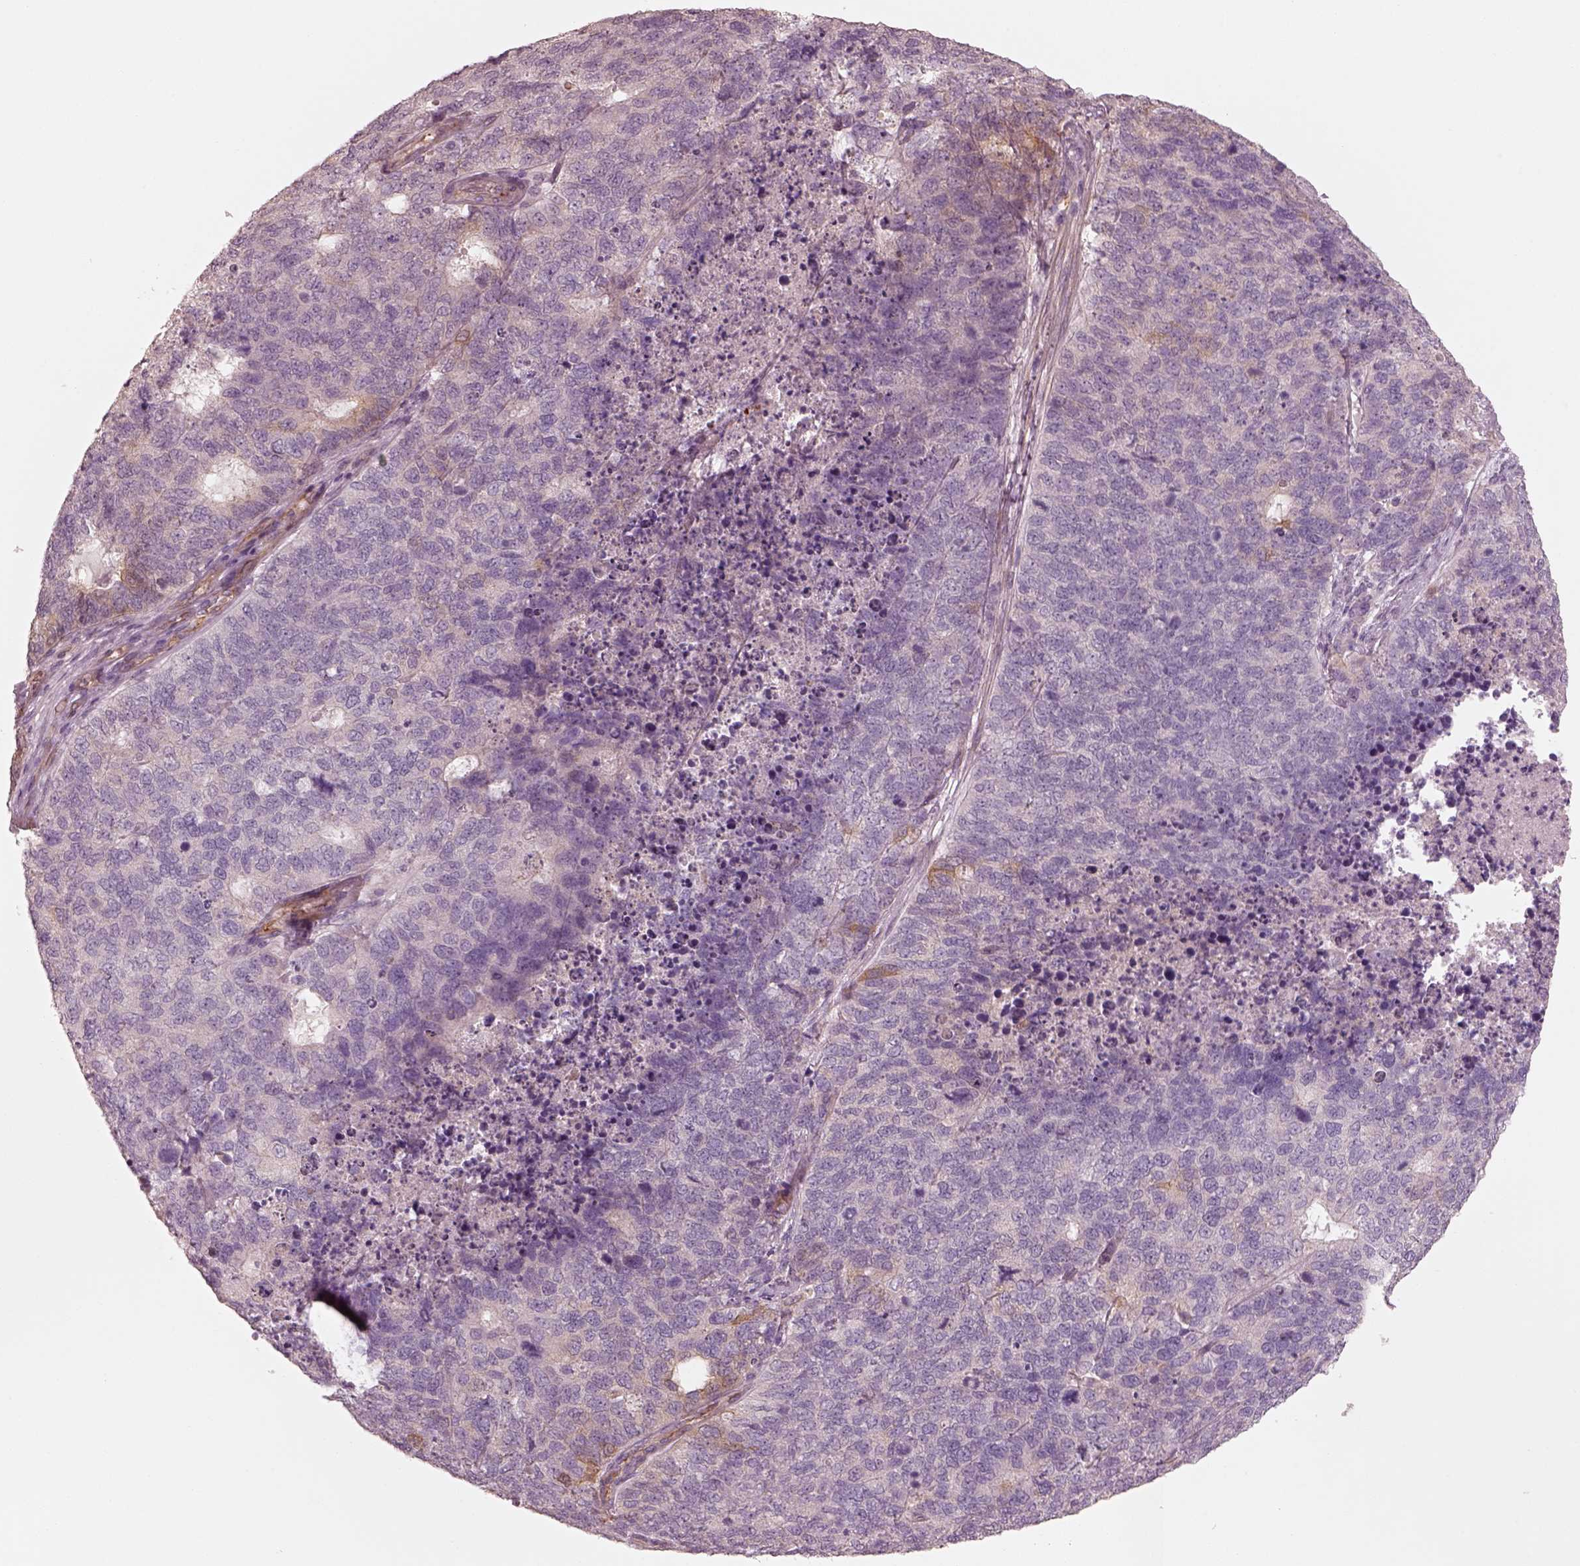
{"staining": {"intensity": "negative", "quantity": "none", "location": "none"}, "tissue": "cervical cancer", "cell_type": "Tumor cells", "image_type": "cancer", "snomed": [{"axis": "morphology", "description": "Squamous cell carcinoma, NOS"}, {"axis": "topography", "description": "Cervix"}], "caption": "This is an immunohistochemistry micrograph of human cervical squamous cell carcinoma. There is no positivity in tumor cells.", "gene": "CRYM", "patient": {"sex": "female", "age": 63}}